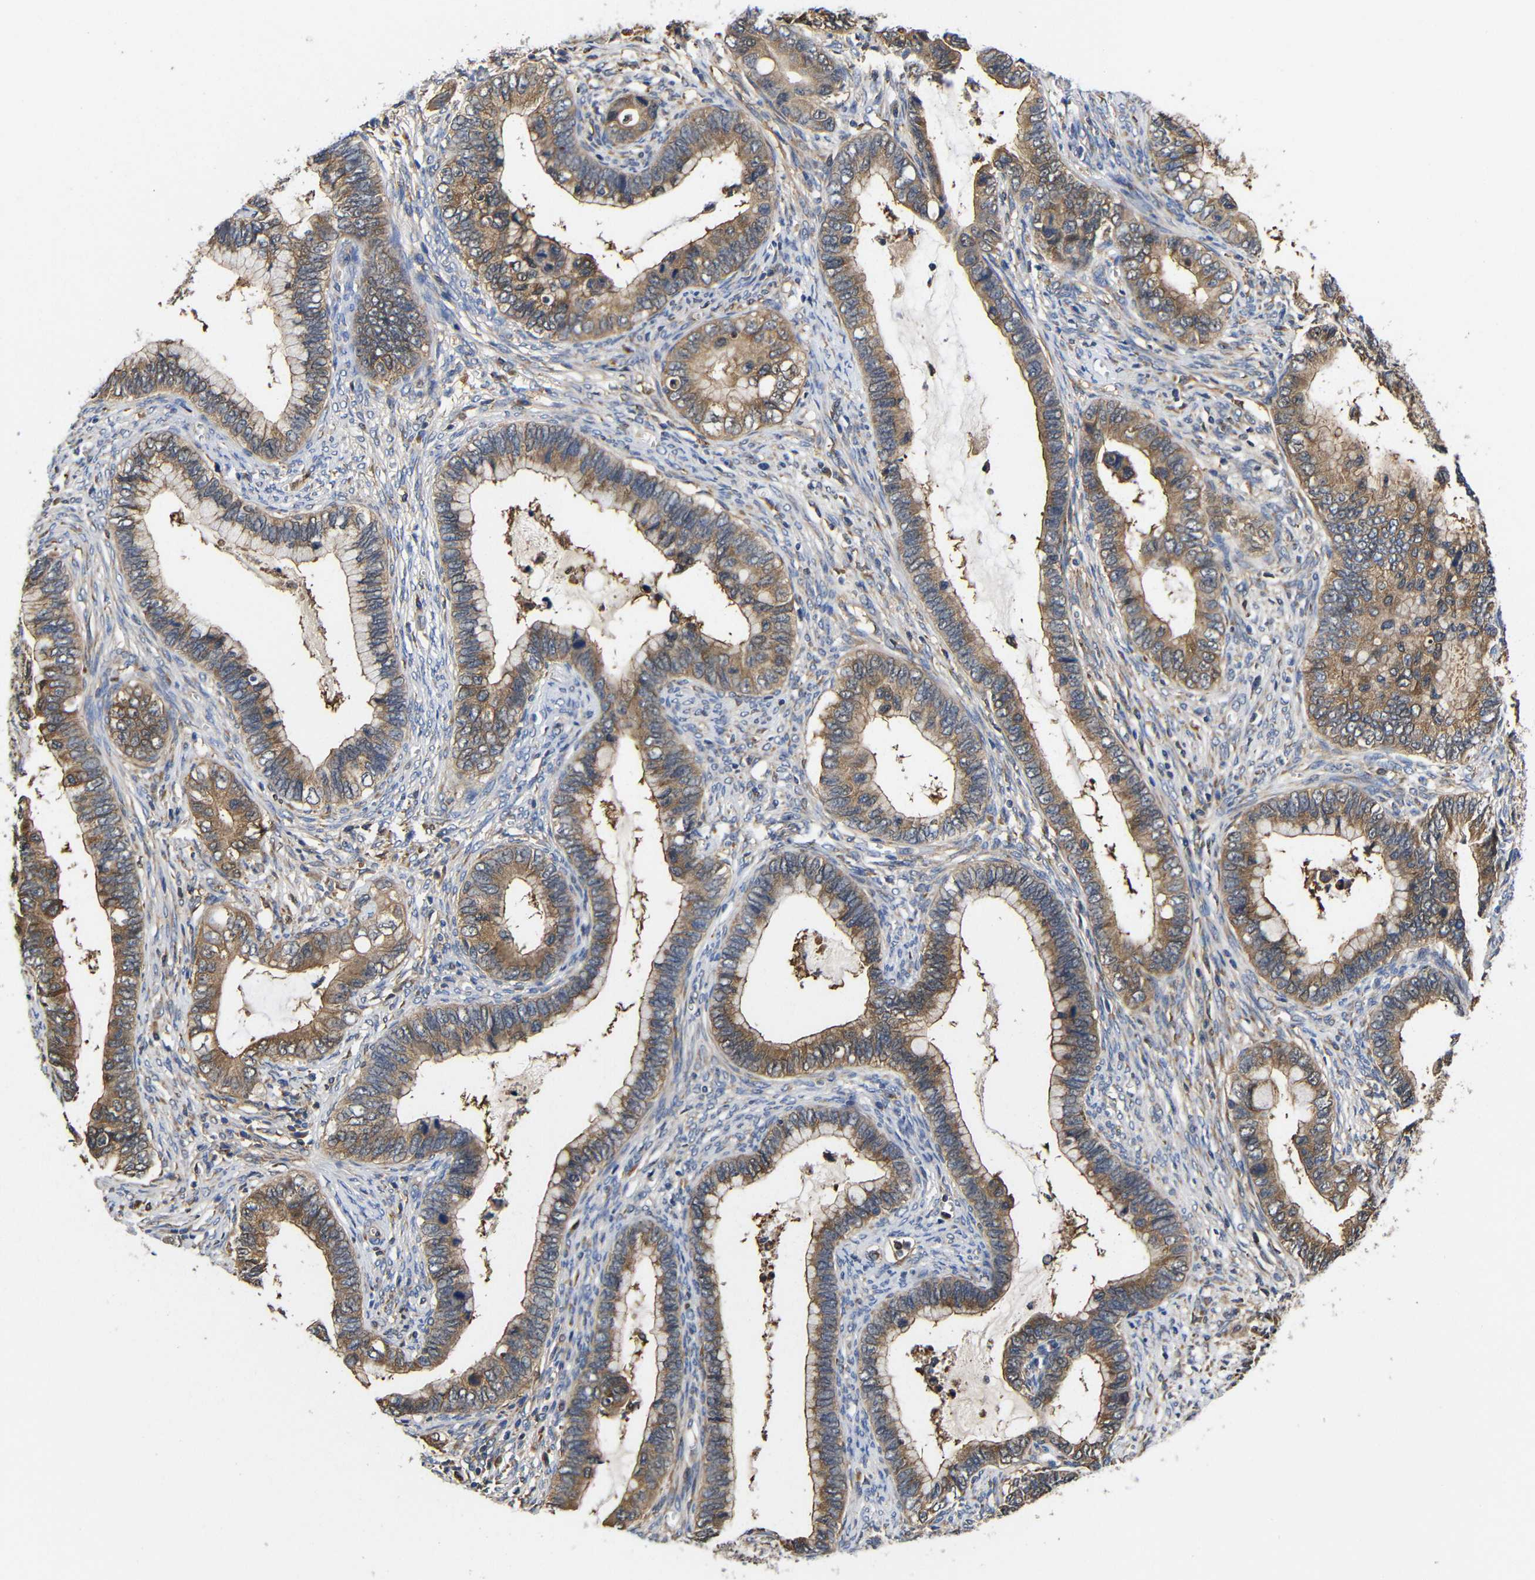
{"staining": {"intensity": "moderate", "quantity": ">75%", "location": "cytoplasmic/membranous"}, "tissue": "cervical cancer", "cell_type": "Tumor cells", "image_type": "cancer", "snomed": [{"axis": "morphology", "description": "Adenocarcinoma, NOS"}, {"axis": "topography", "description": "Cervix"}], "caption": "A photomicrograph showing moderate cytoplasmic/membranous expression in approximately >75% of tumor cells in cervical cancer, as visualized by brown immunohistochemical staining.", "gene": "LRRCC1", "patient": {"sex": "female", "age": 44}}